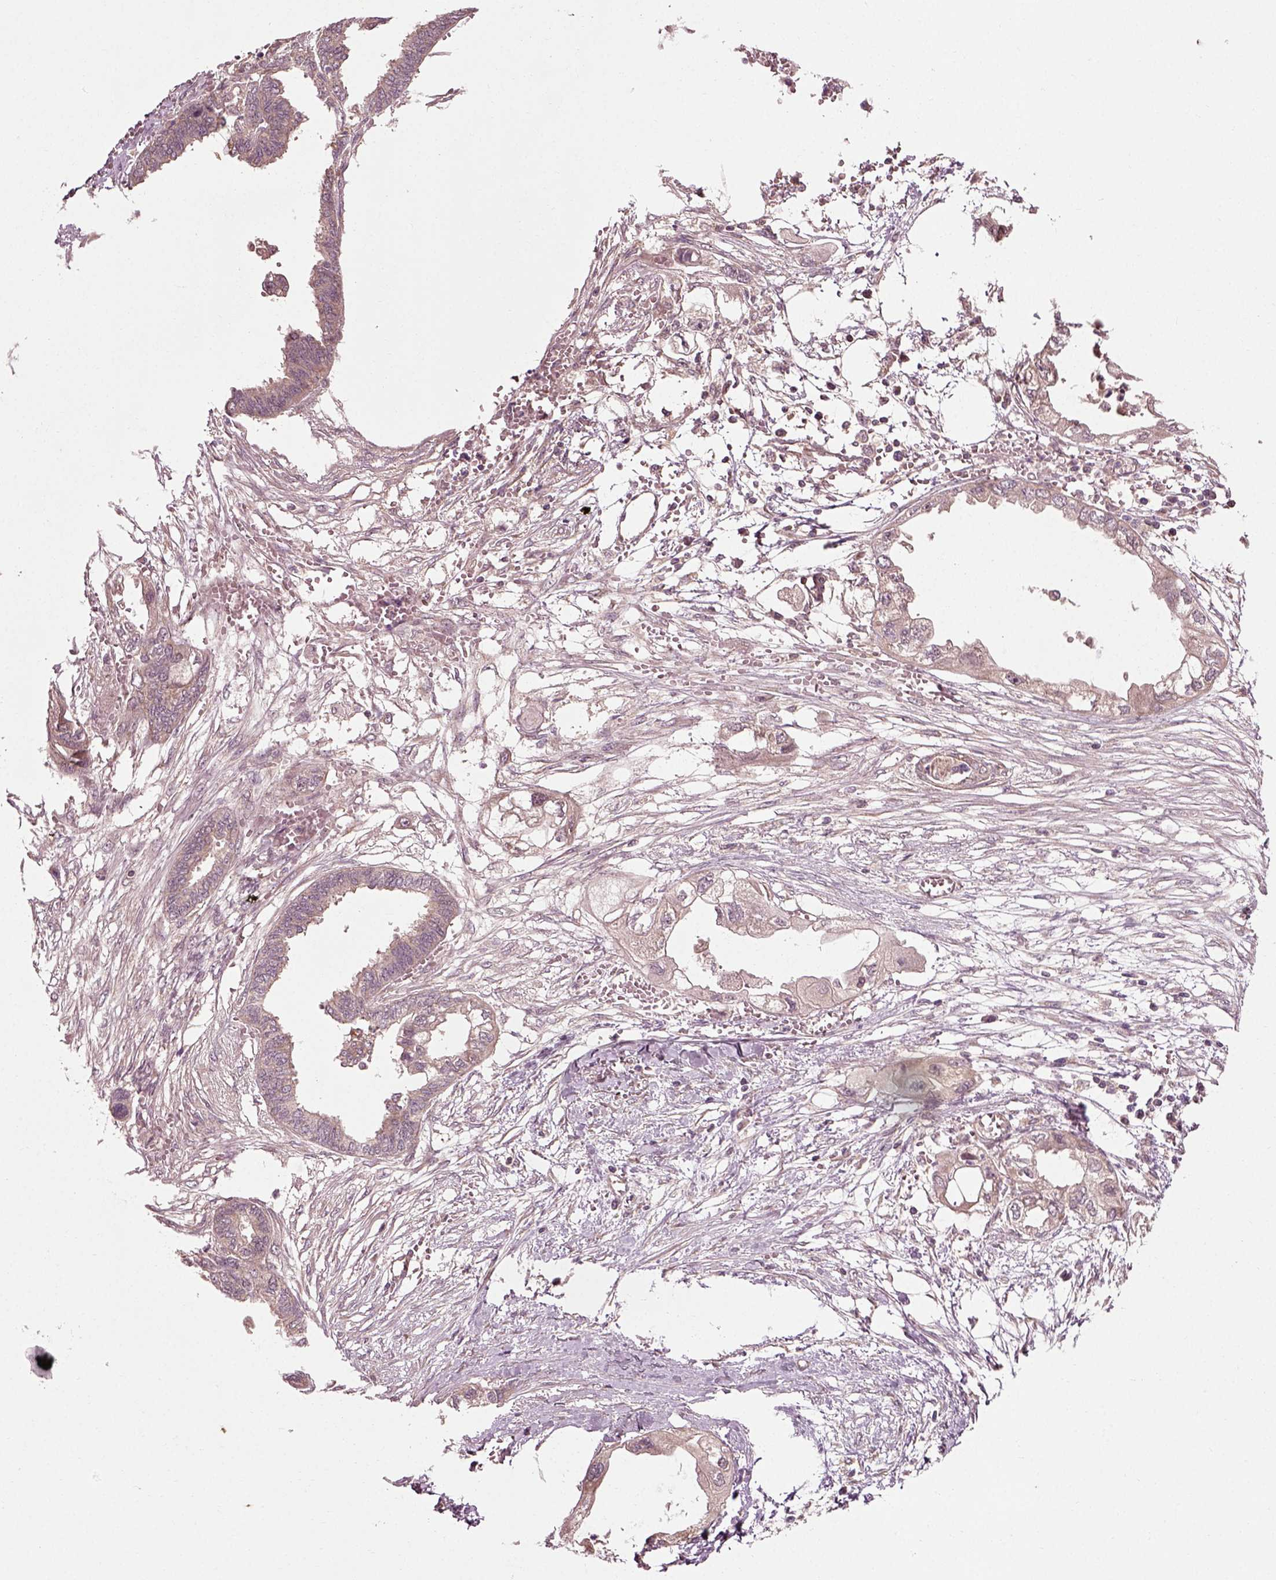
{"staining": {"intensity": "weak", "quantity": "25%-75%", "location": "cytoplasmic/membranous"}, "tissue": "endometrial cancer", "cell_type": "Tumor cells", "image_type": "cancer", "snomed": [{"axis": "morphology", "description": "Adenocarcinoma, NOS"}, {"axis": "morphology", "description": "Adenocarcinoma, metastatic, NOS"}, {"axis": "topography", "description": "Adipose tissue"}, {"axis": "topography", "description": "Endometrium"}], "caption": "Human endometrial metastatic adenocarcinoma stained with a protein marker demonstrates weak staining in tumor cells.", "gene": "PLCD3", "patient": {"sex": "female", "age": 67}}